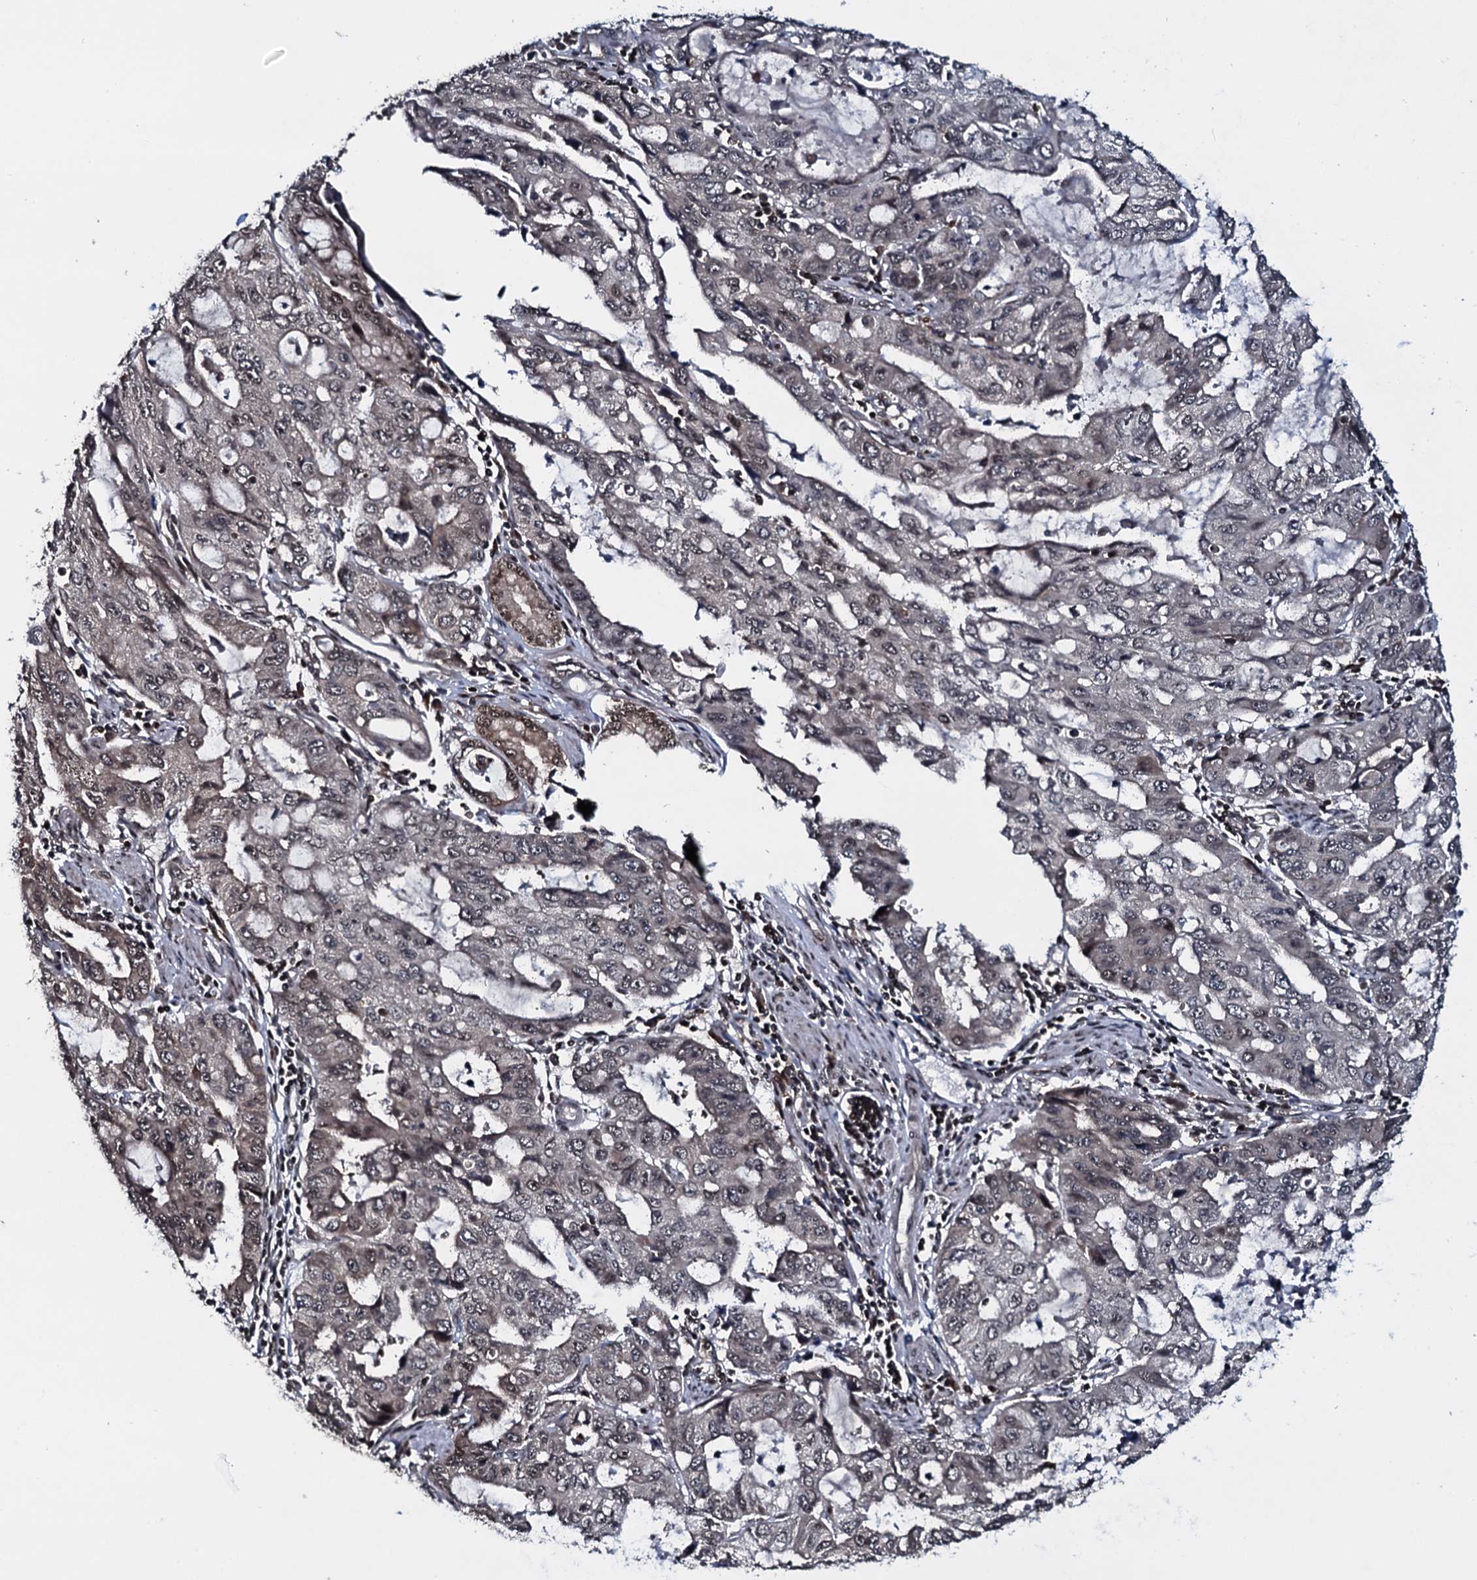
{"staining": {"intensity": "weak", "quantity": "25%-75%", "location": "nuclear"}, "tissue": "stomach cancer", "cell_type": "Tumor cells", "image_type": "cancer", "snomed": [{"axis": "morphology", "description": "Adenocarcinoma, NOS"}, {"axis": "topography", "description": "Stomach, upper"}], "caption": "IHC histopathology image of human stomach adenocarcinoma stained for a protein (brown), which exhibits low levels of weak nuclear positivity in about 25%-75% of tumor cells.", "gene": "HDDC3", "patient": {"sex": "female", "age": 52}}